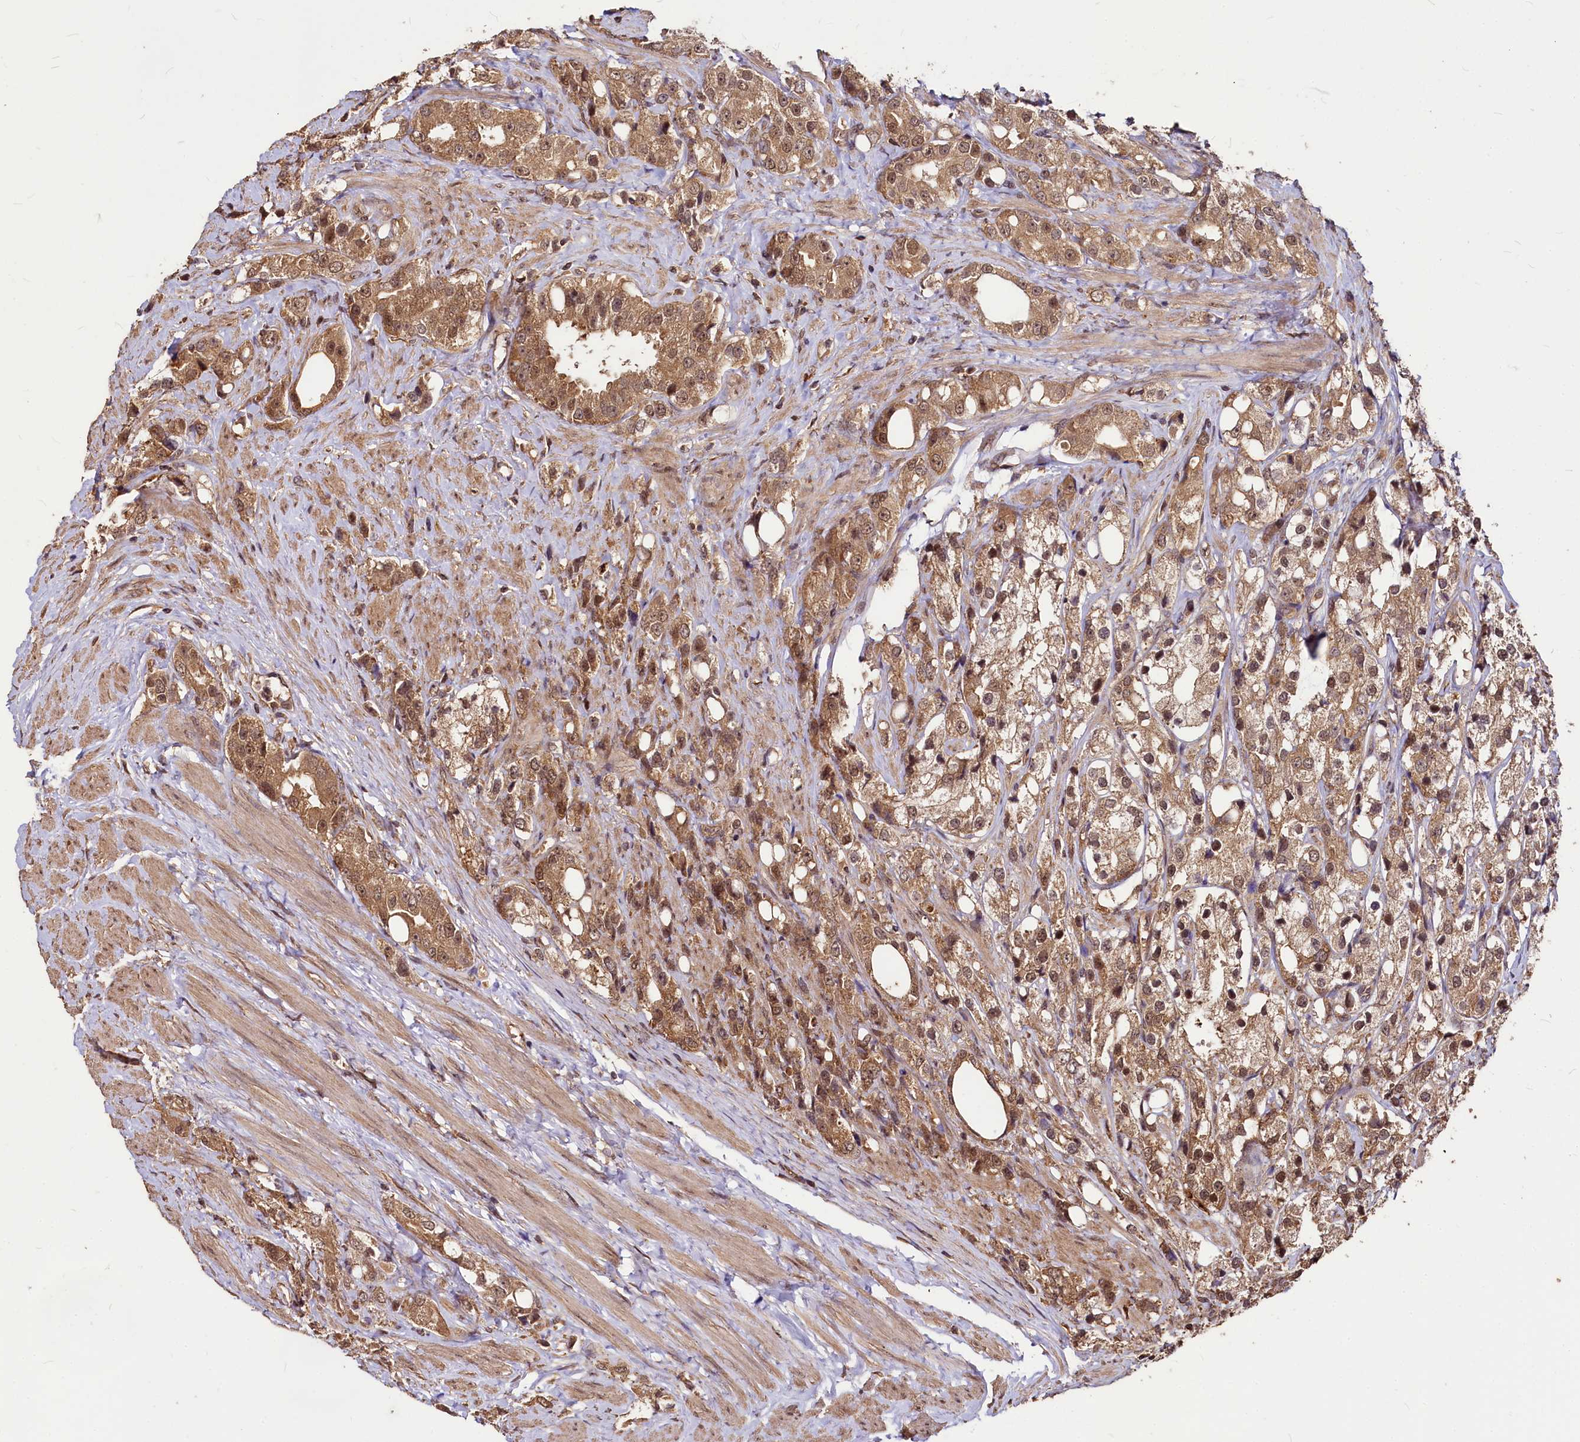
{"staining": {"intensity": "moderate", "quantity": ">75%", "location": "cytoplasmic/membranous,nuclear"}, "tissue": "prostate cancer", "cell_type": "Tumor cells", "image_type": "cancer", "snomed": [{"axis": "morphology", "description": "Adenocarcinoma, NOS"}, {"axis": "topography", "description": "Prostate"}], "caption": "Moderate cytoplasmic/membranous and nuclear positivity for a protein is seen in about >75% of tumor cells of prostate adenocarcinoma using IHC.", "gene": "VPS51", "patient": {"sex": "male", "age": 79}}